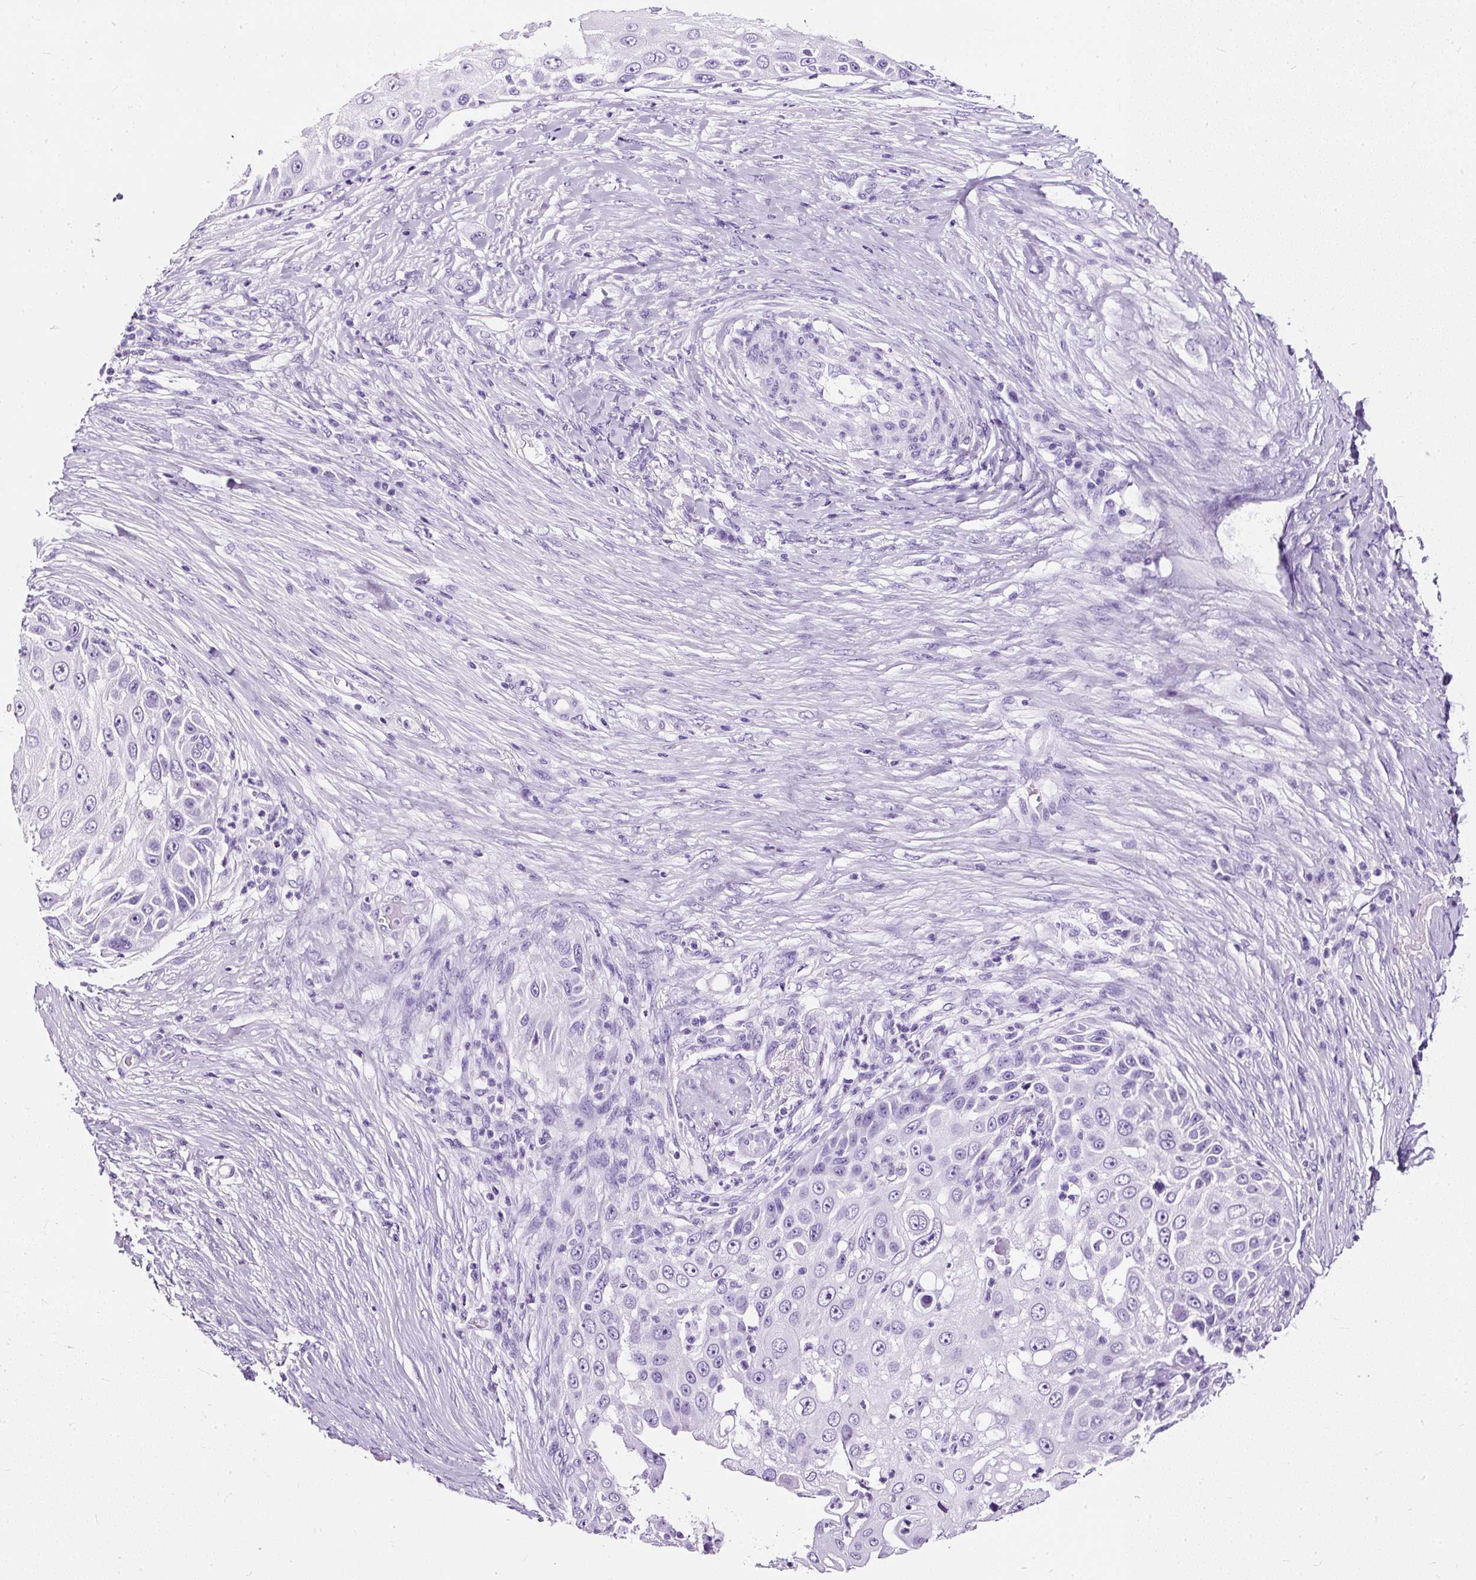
{"staining": {"intensity": "negative", "quantity": "none", "location": "none"}, "tissue": "skin cancer", "cell_type": "Tumor cells", "image_type": "cancer", "snomed": [{"axis": "morphology", "description": "Squamous cell carcinoma, NOS"}, {"axis": "topography", "description": "Skin"}], "caption": "Micrograph shows no protein positivity in tumor cells of skin squamous cell carcinoma tissue.", "gene": "NTS", "patient": {"sex": "female", "age": 44}}